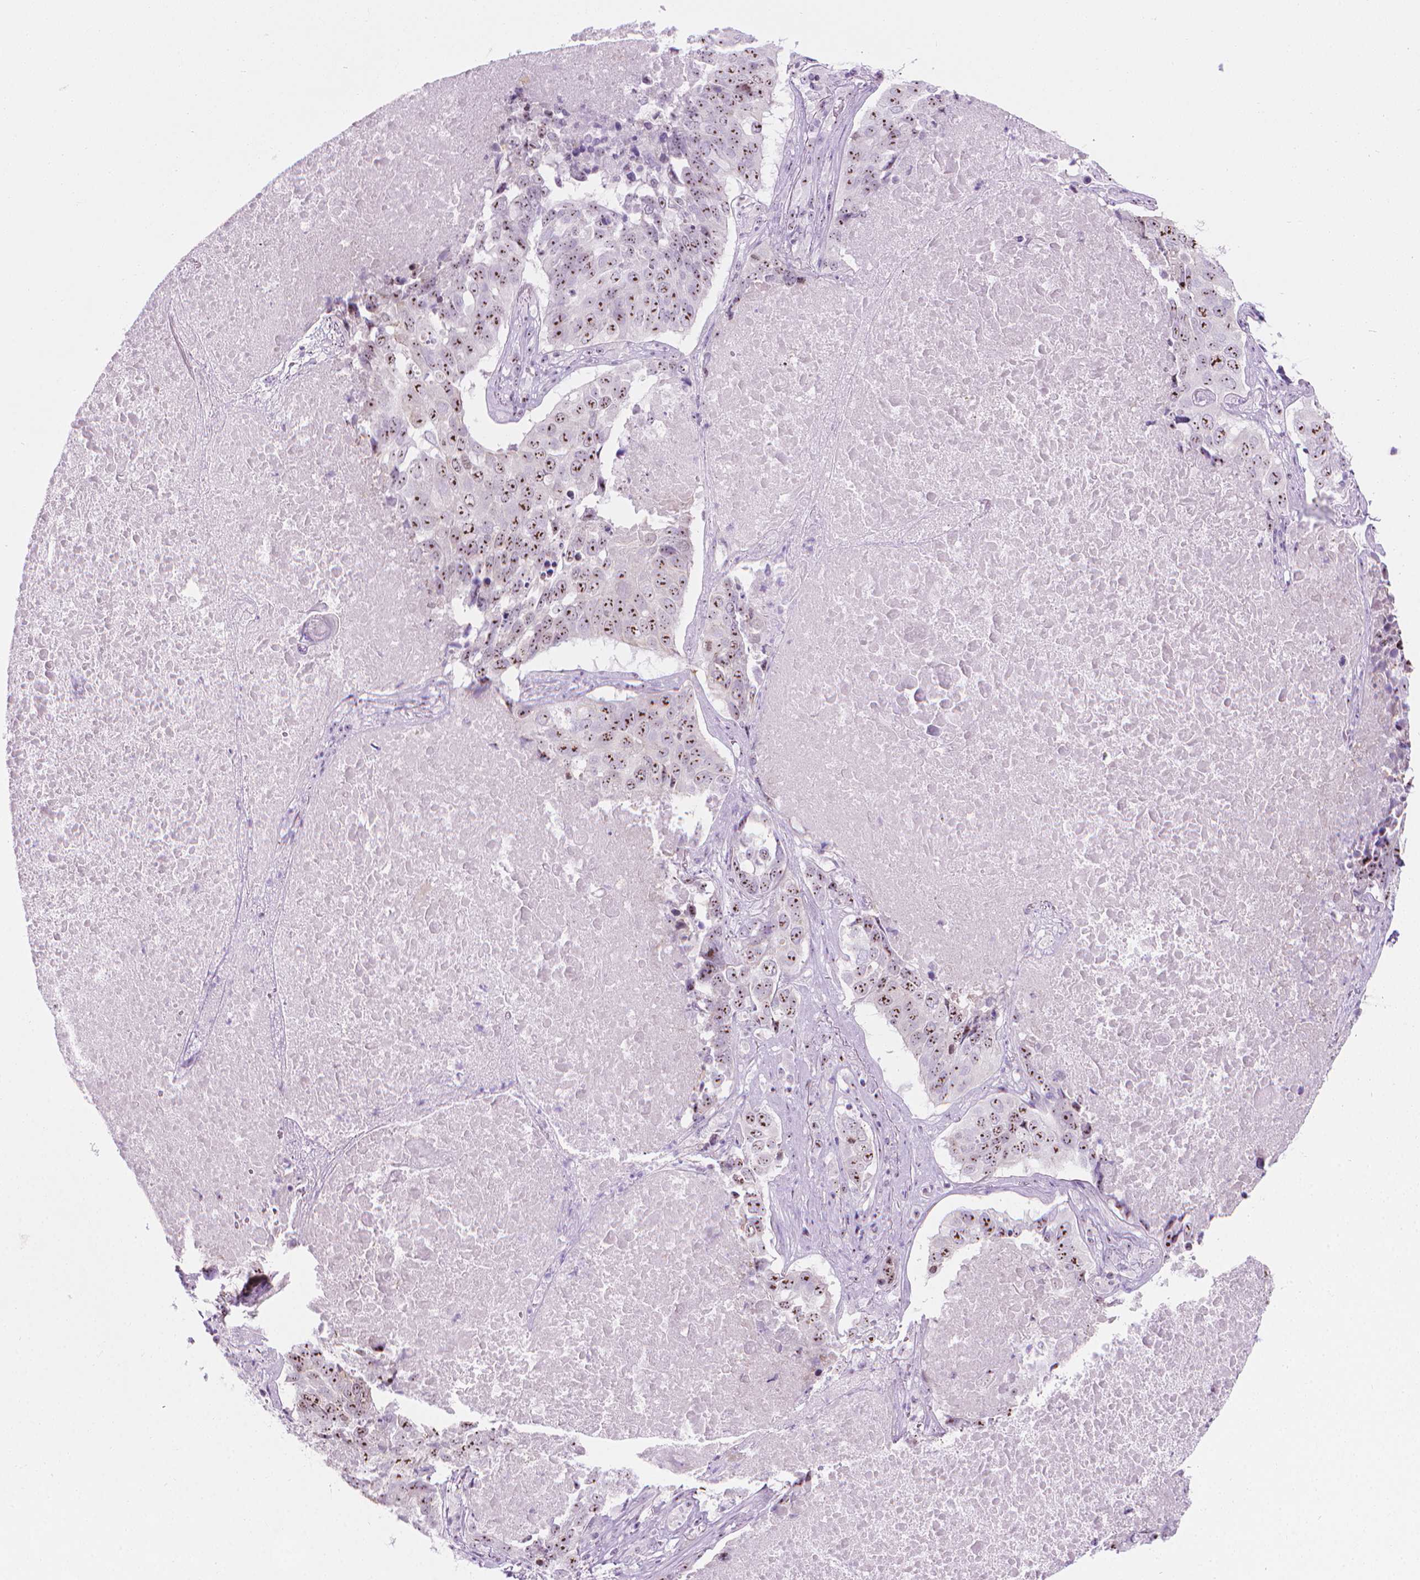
{"staining": {"intensity": "moderate", "quantity": ">75%", "location": "nuclear"}, "tissue": "lung cancer", "cell_type": "Tumor cells", "image_type": "cancer", "snomed": [{"axis": "morphology", "description": "Normal tissue, NOS"}, {"axis": "morphology", "description": "Squamous cell carcinoma, NOS"}, {"axis": "topography", "description": "Bronchus"}, {"axis": "topography", "description": "Lung"}], "caption": "Squamous cell carcinoma (lung) stained with DAB (3,3'-diaminobenzidine) immunohistochemistry (IHC) exhibits medium levels of moderate nuclear positivity in approximately >75% of tumor cells.", "gene": "NOL7", "patient": {"sex": "male", "age": 64}}